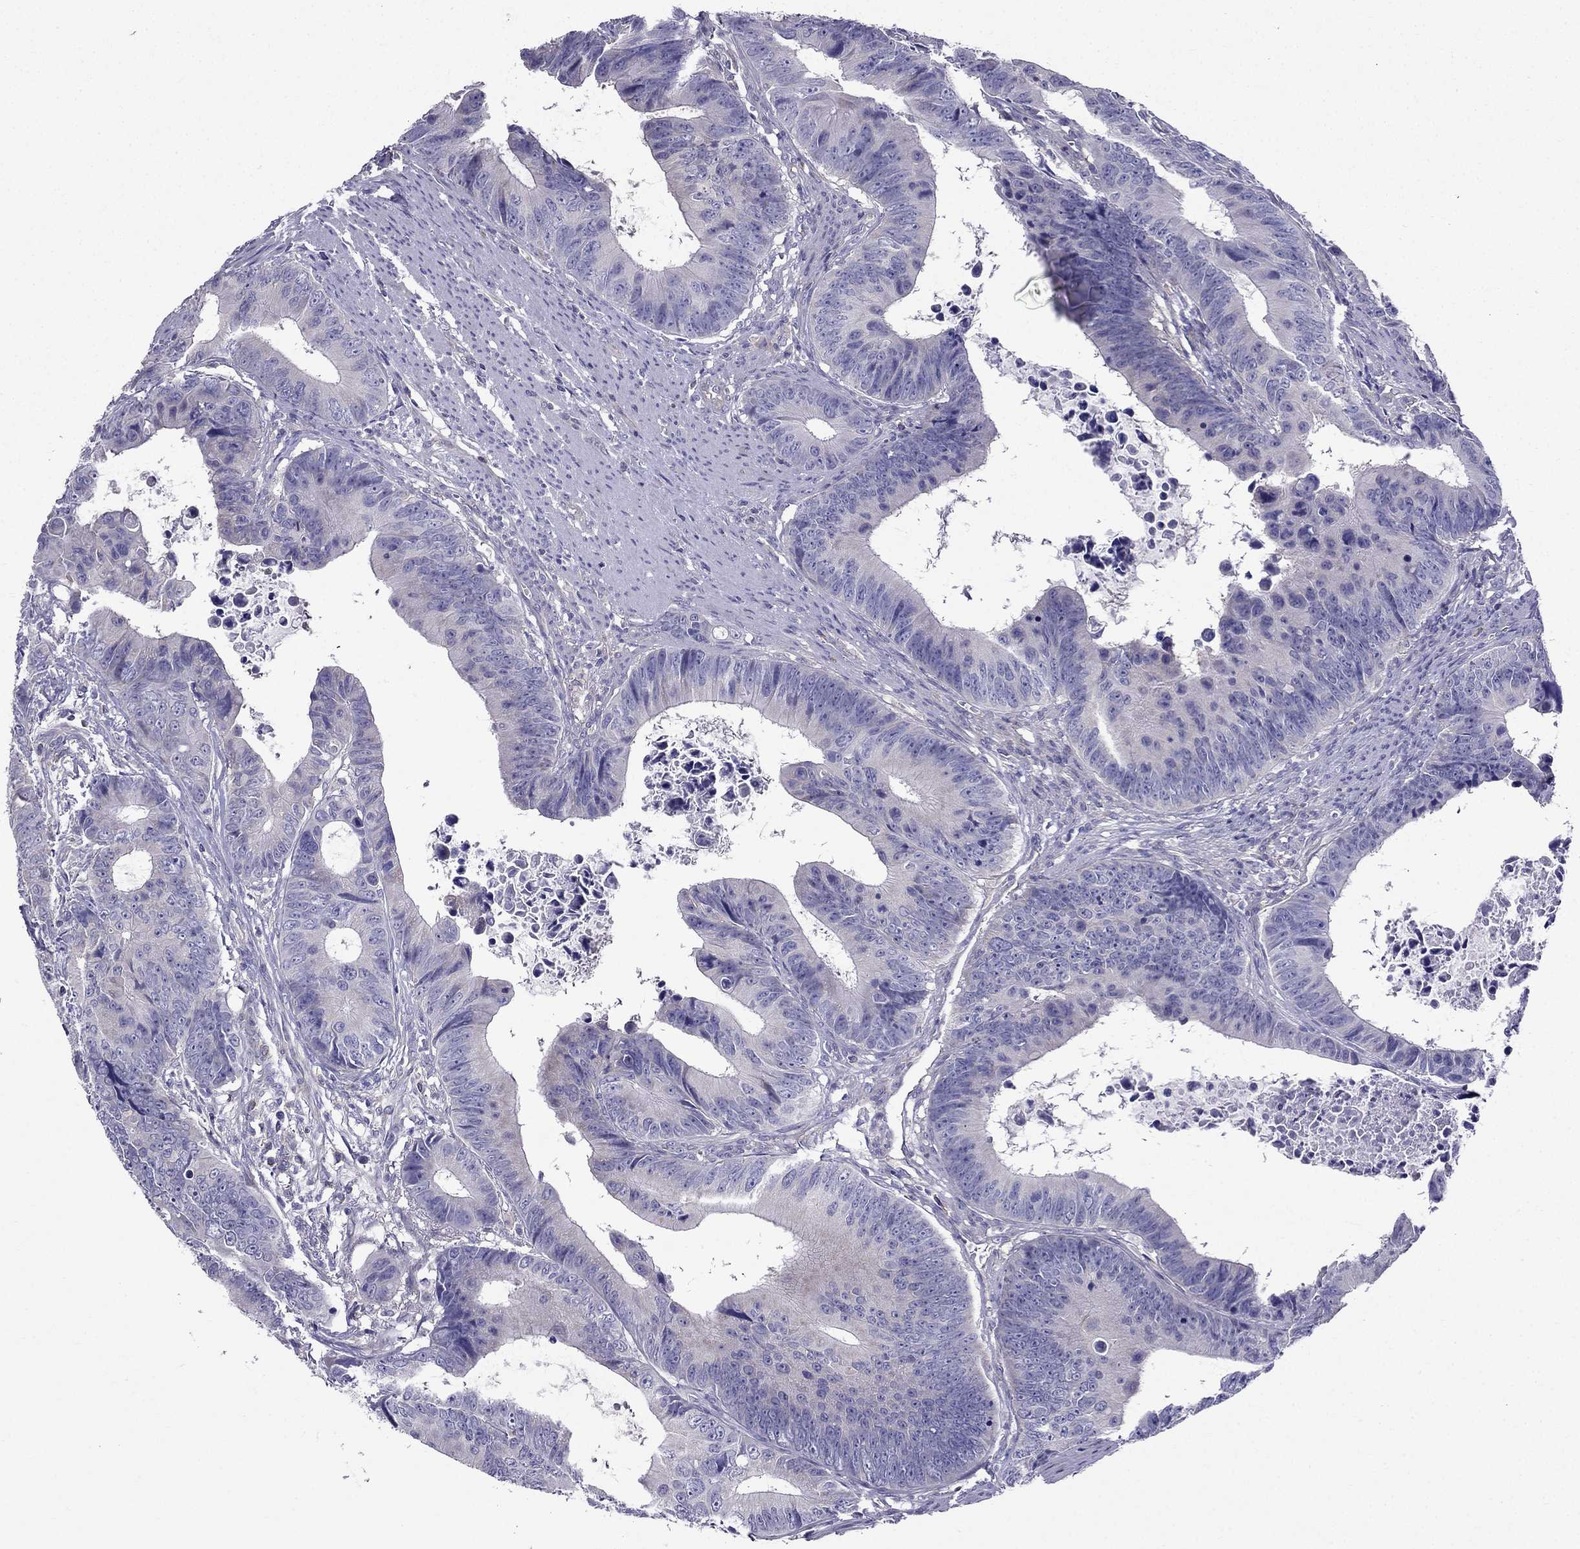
{"staining": {"intensity": "negative", "quantity": "none", "location": "none"}, "tissue": "colorectal cancer", "cell_type": "Tumor cells", "image_type": "cancer", "snomed": [{"axis": "morphology", "description": "Adenocarcinoma, NOS"}, {"axis": "topography", "description": "Colon"}], "caption": "Colorectal cancer was stained to show a protein in brown. There is no significant positivity in tumor cells.", "gene": "AAK1", "patient": {"sex": "female", "age": 87}}